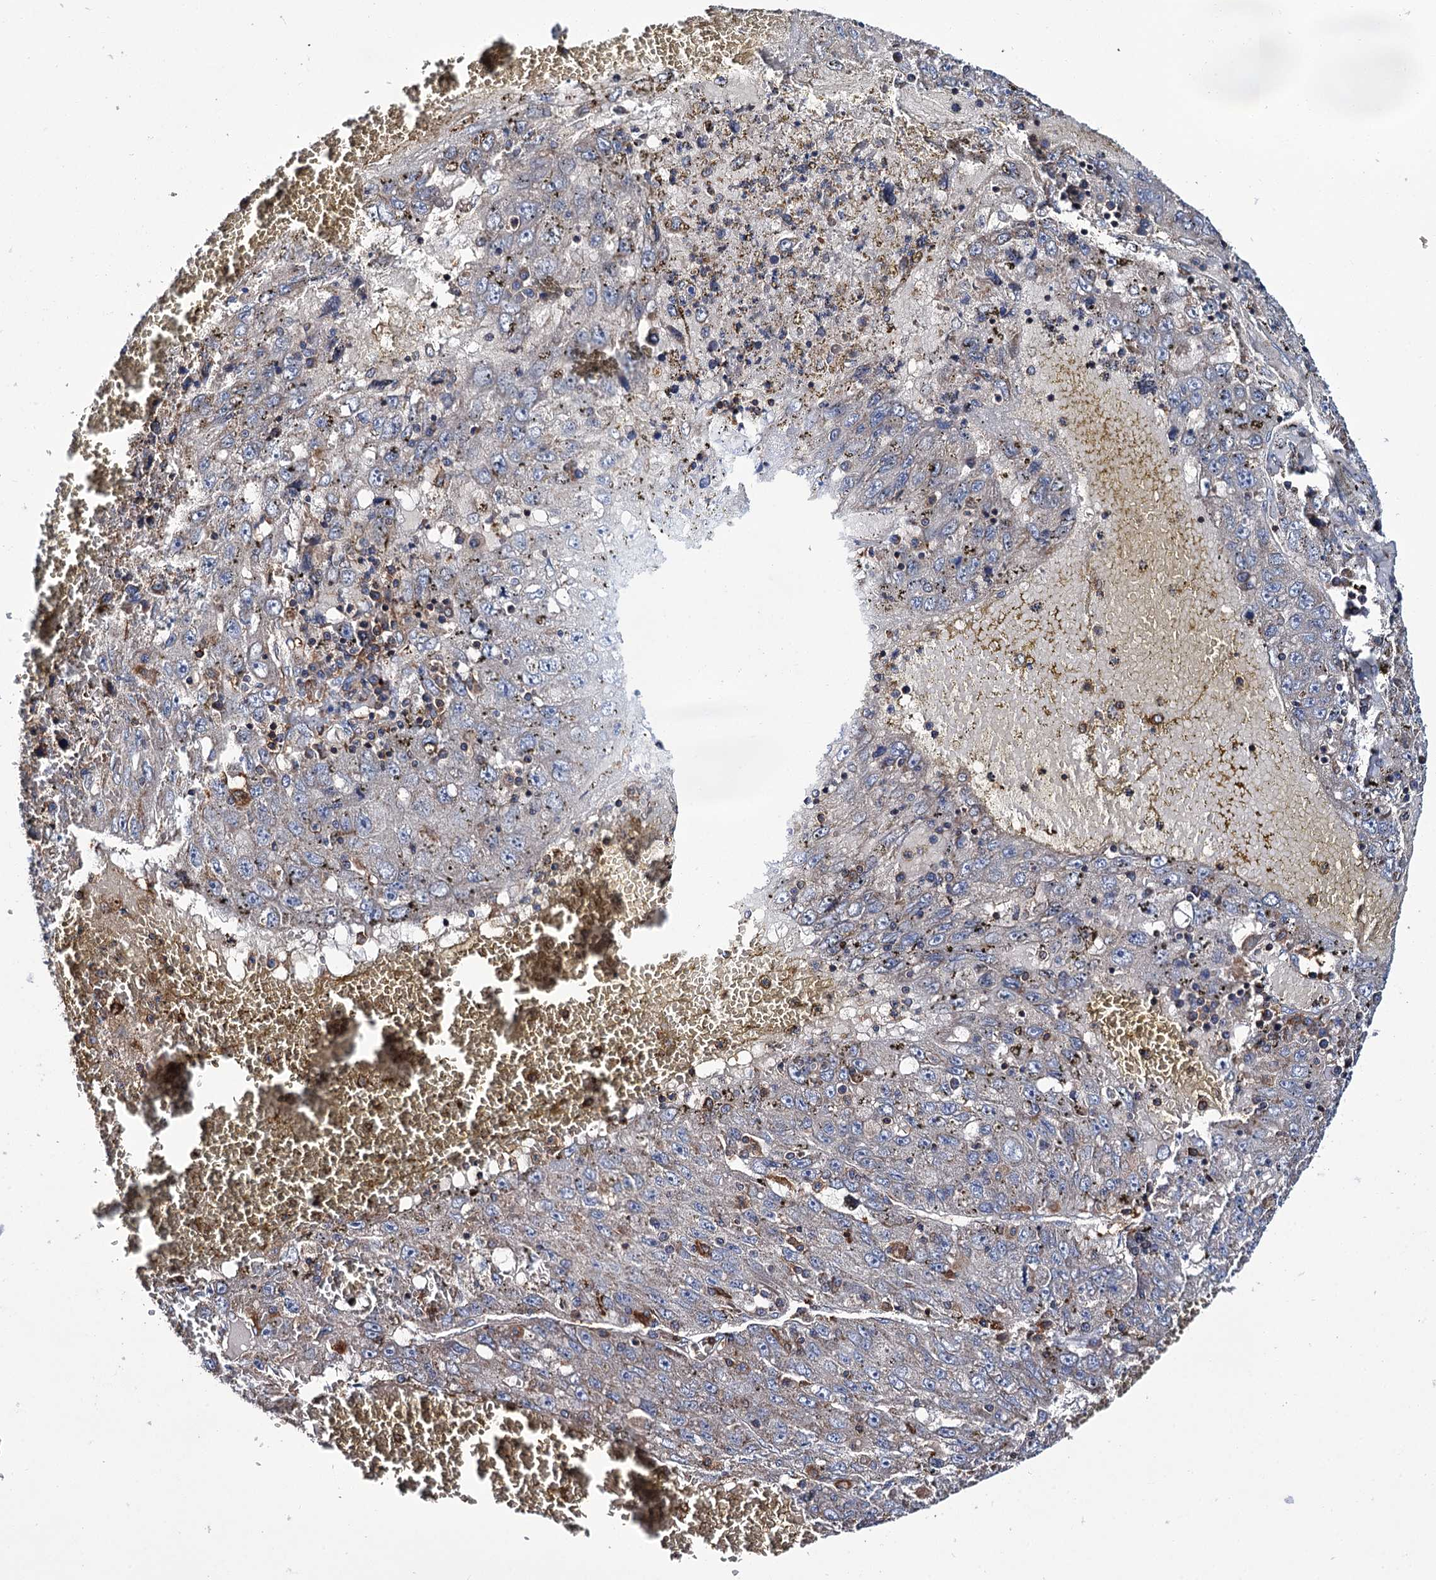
{"staining": {"intensity": "weak", "quantity": "<25%", "location": "cytoplasmic/membranous"}, "tissue": "liver cancer", "cell_type": "Tumor cells", "image_type": "cancer", "snomed": [{"axis": "morphology", "description": "Carcinoma, Hepatocellular, NOS"}, {"axis": "topography", "description": "Liver"}], "caption": "Immunohistochemical staining of liver cancer exhibits no significant staining in tumor cells.", "gene": "UBASH3B", "patient": {"sex": "male", "age": 49}}